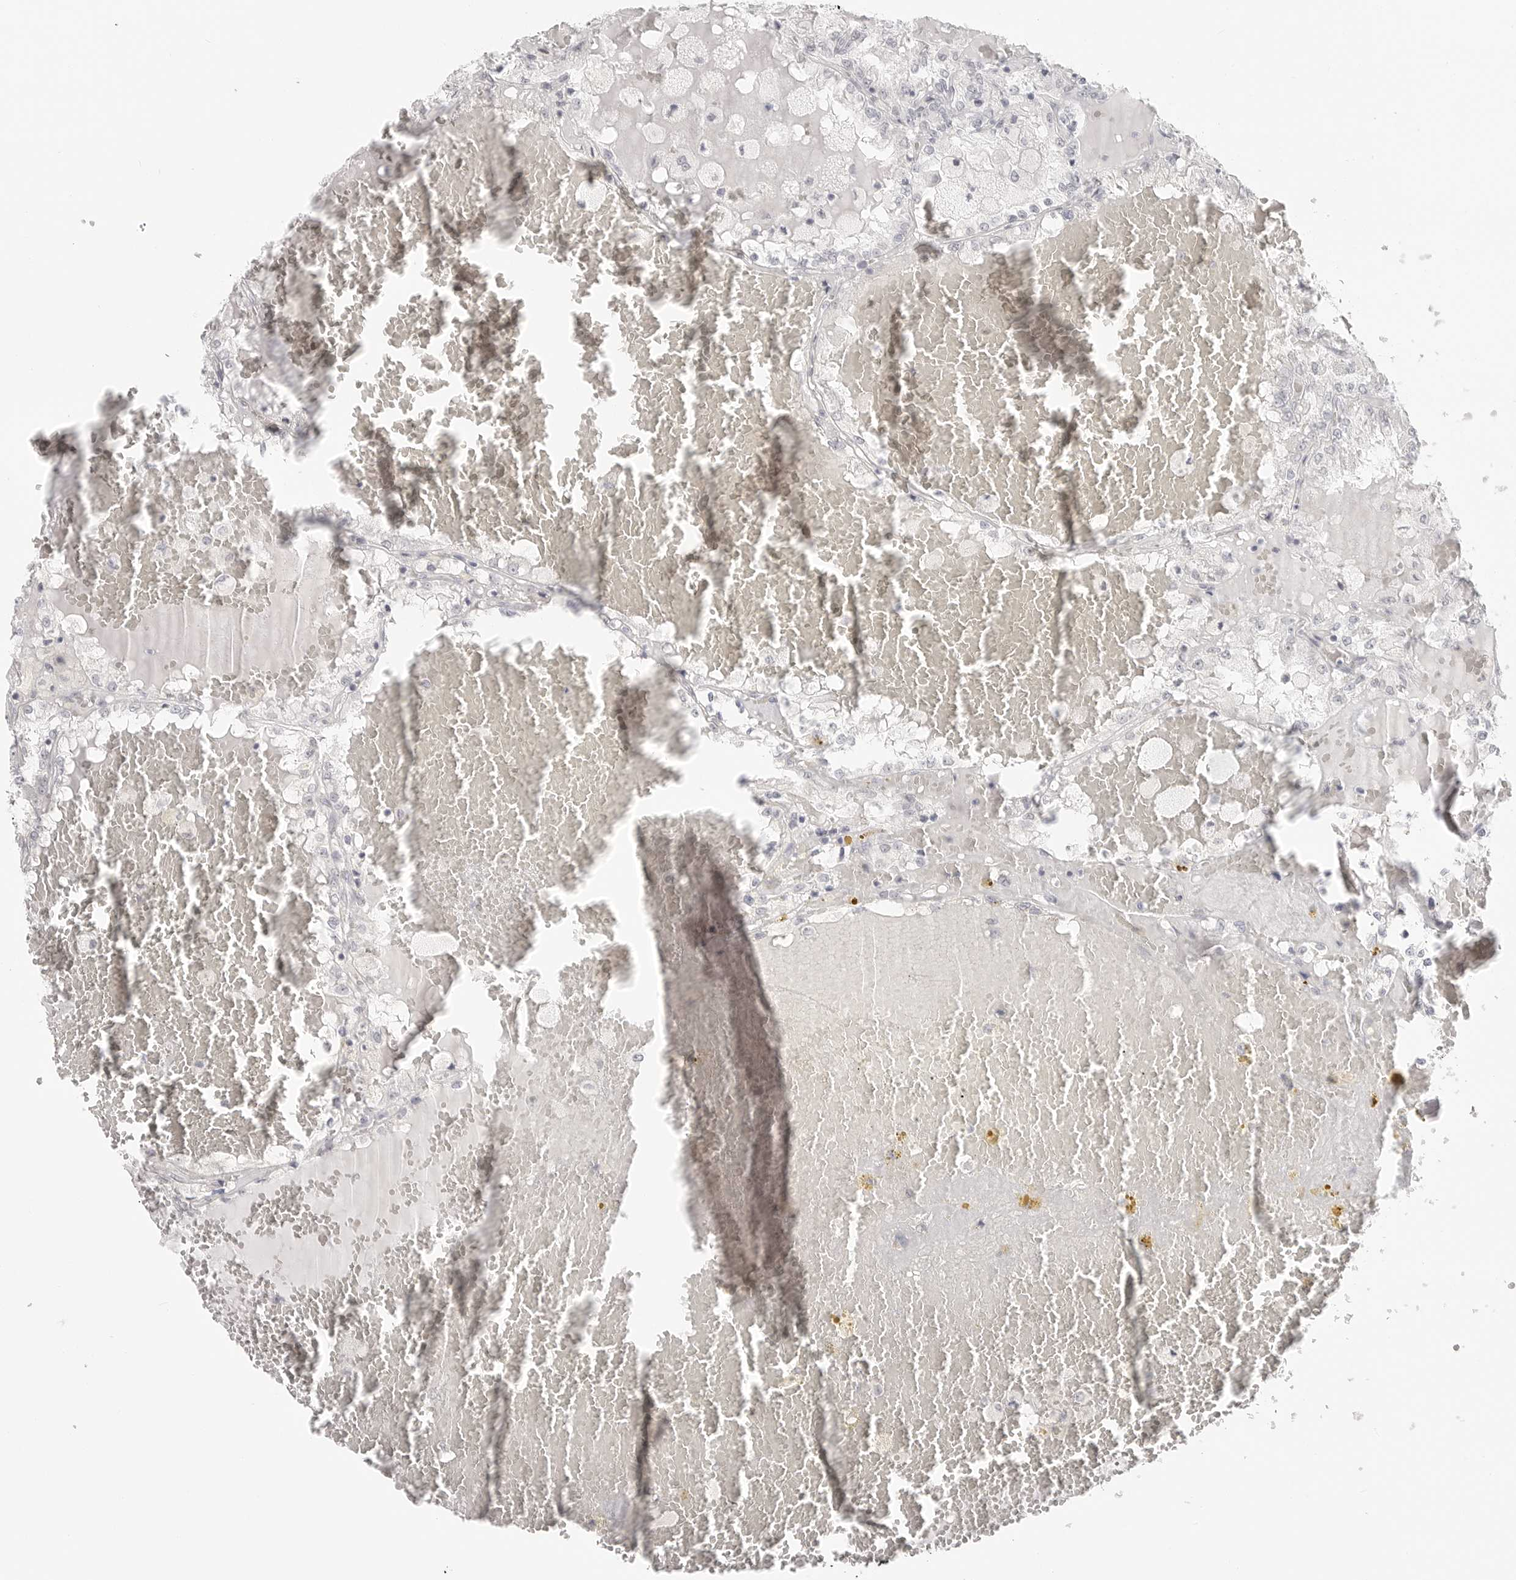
{"staining": {"intensity": "negative", "quantity": "none", "location": "none"}, "tissue": "renal cancer", "cell_type": "Tumor cells", "image_type": "cancer", "snomed": [{"axis": "morphology", "description": "Adenocarcinoma, NOS"}, {"axis": "topography", "description": "Kidney"}], "caption": "DAB (3,3'-diaminobenzidine) immunohistochemical staining of renal cancer (adenocarcinoma) displays no significant staining in tumor cells.", "gene": "KLK11", "patient": {"sex": "female", "age": 56}}